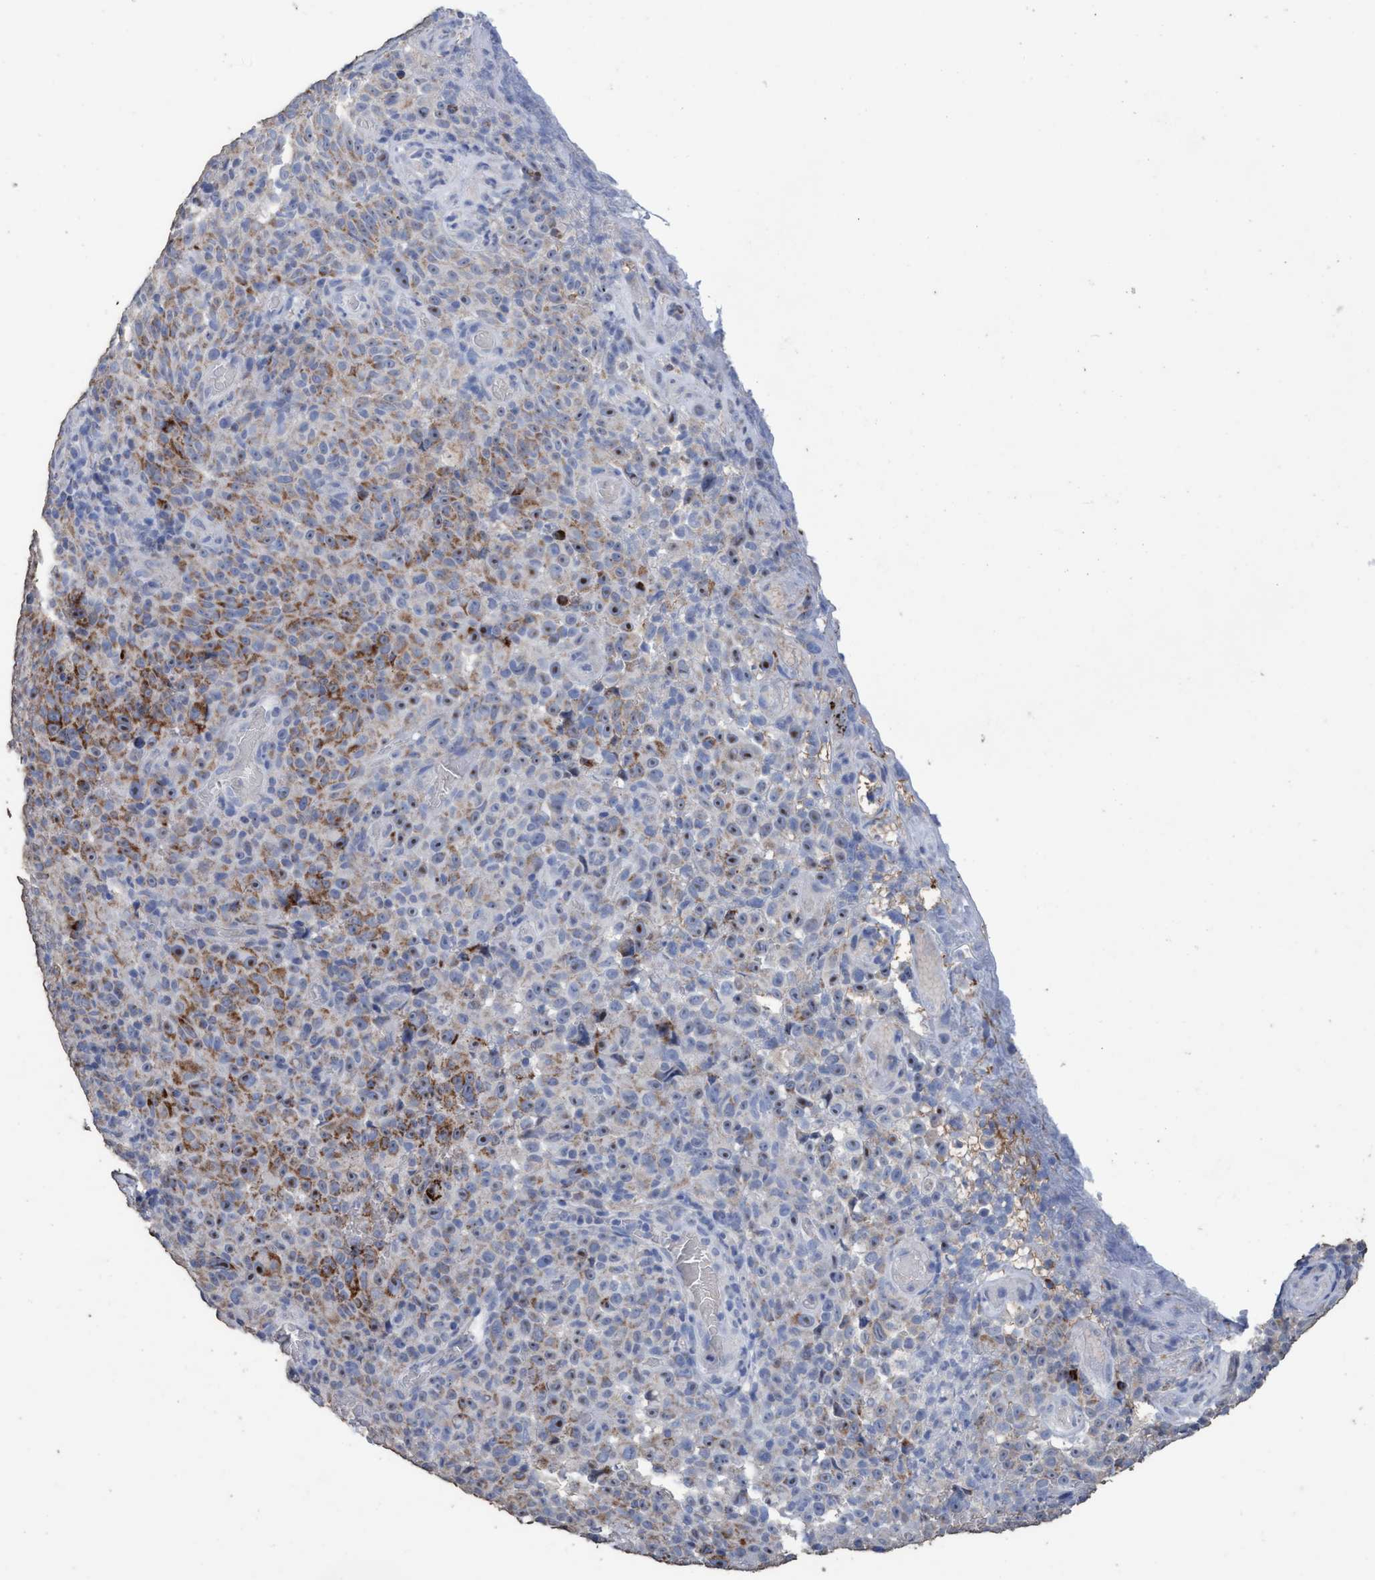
{"staining": {"intensity": "moderate", "quantity": "25%-75%", "location": "cytoplasmic/membranous,nuclear"}, "tissue": "melanoma", "cell_type": "Tumor cells", "image_type": "cancer", "snomed": [{"axis": "morphology", "description": "Malignant melanoma, NOS"}, {"axis": "topography", "description": "Skin"}], "caption": "This photomicrograph shows immunohistochemistry staining of melanoma, with medium moderate cytoplasmic/membranous and nuclear staining in approximately 25%-75% of tumor cells.", "gene": "RSAD1", "patient": {"sex": "female", "age": 82}}